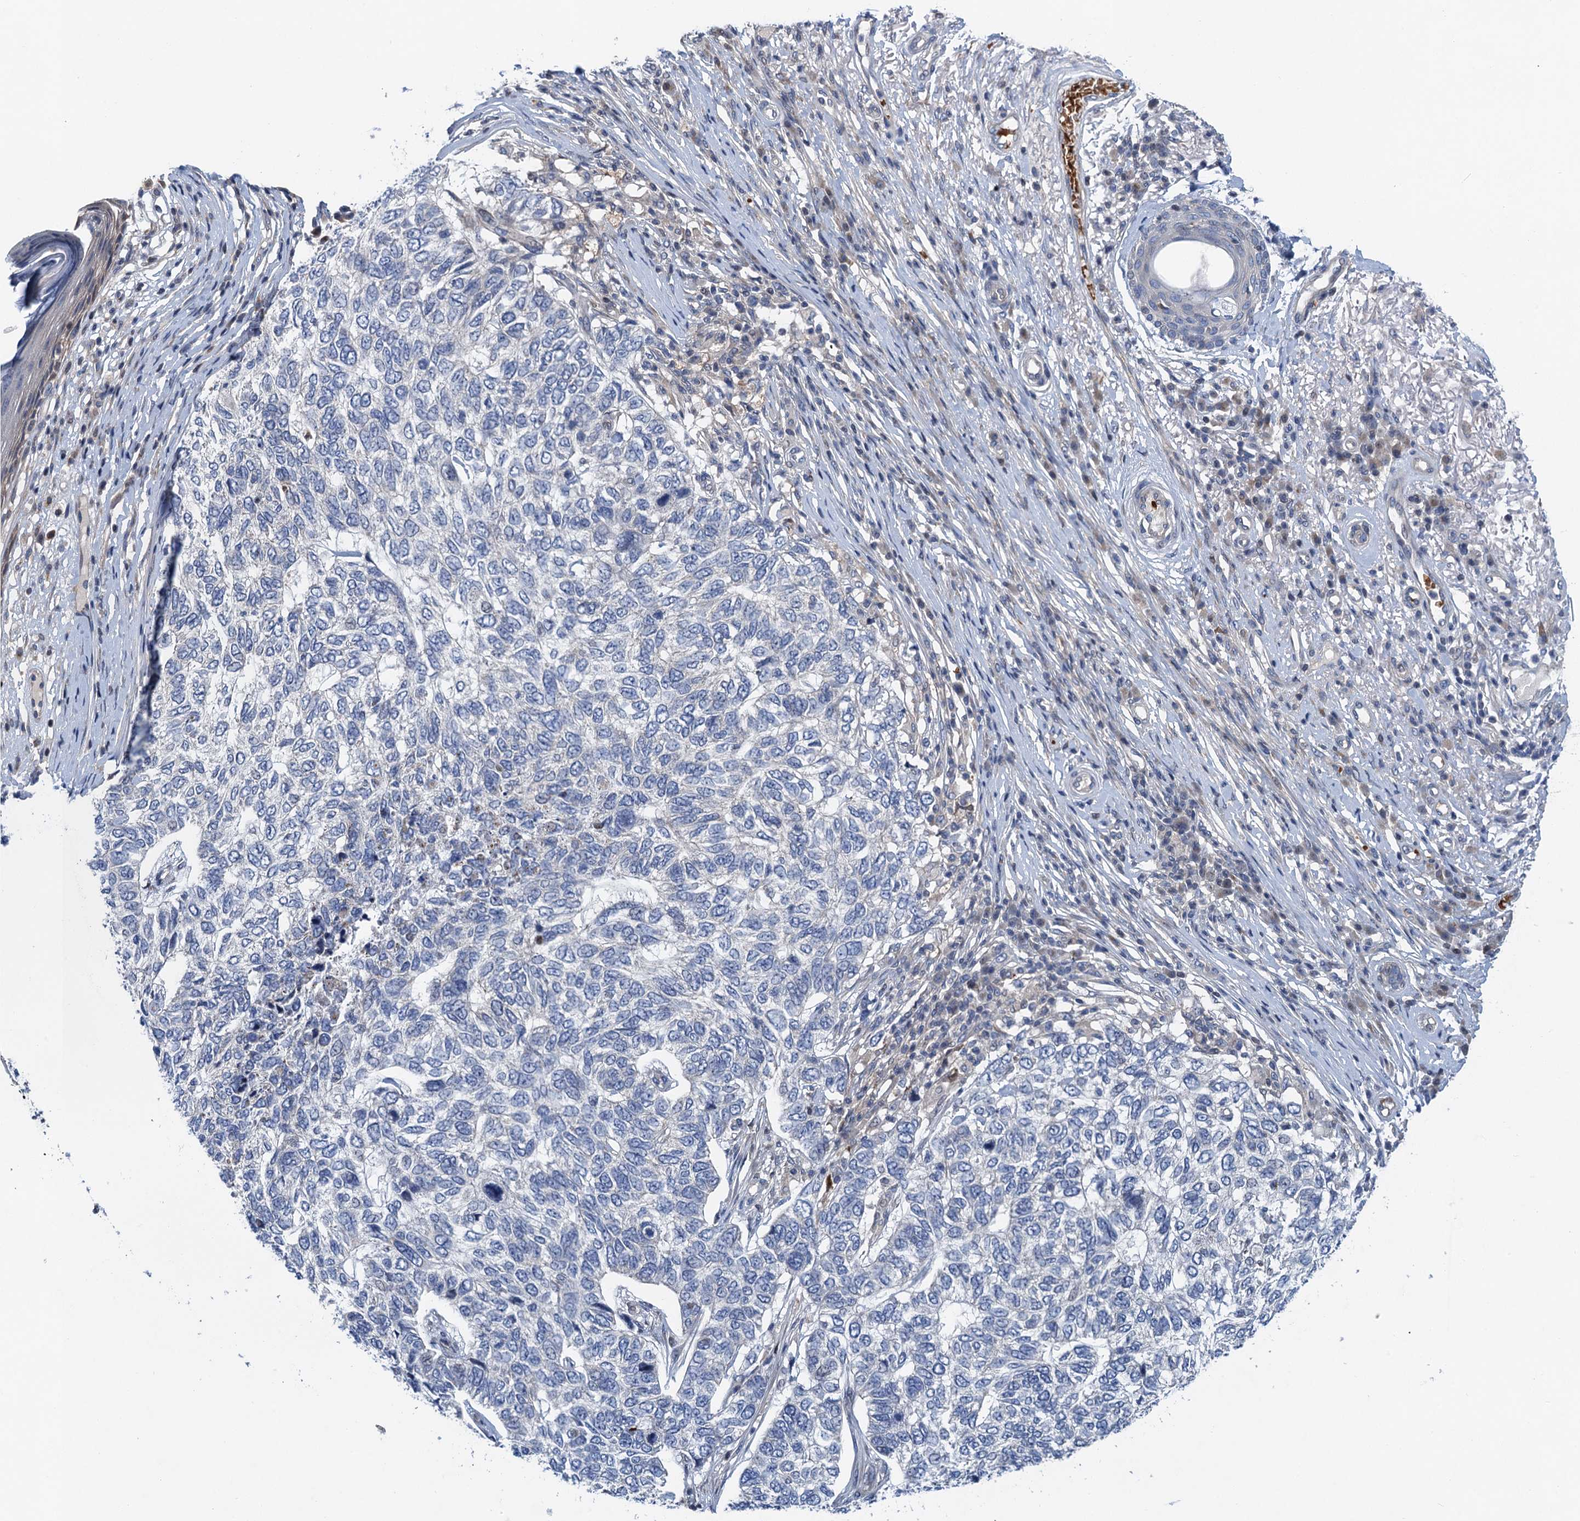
{"staining": {"intensity": "negative", "quantity": "none", "location": "none"}, "tissue": "skin cancer", "cell_type": "Tumor cells", "image_type": "cancer", "snomed": [{"axis": "morphology", "description": "Basal cell carcinoma"}, {"axis": "topography", "description": "Skin"}], "caption": "Protein analysis of basal cell carcinoma (skin) displays no significant expression in tumor cells. The staining was performed using DAB to visualize the protein expression in brown, while the nuclei were stained in blue with hematoxylin (Magnification: 20x).", "gene": "NBEA", "patient": {"sex": "female", "age": 65}}